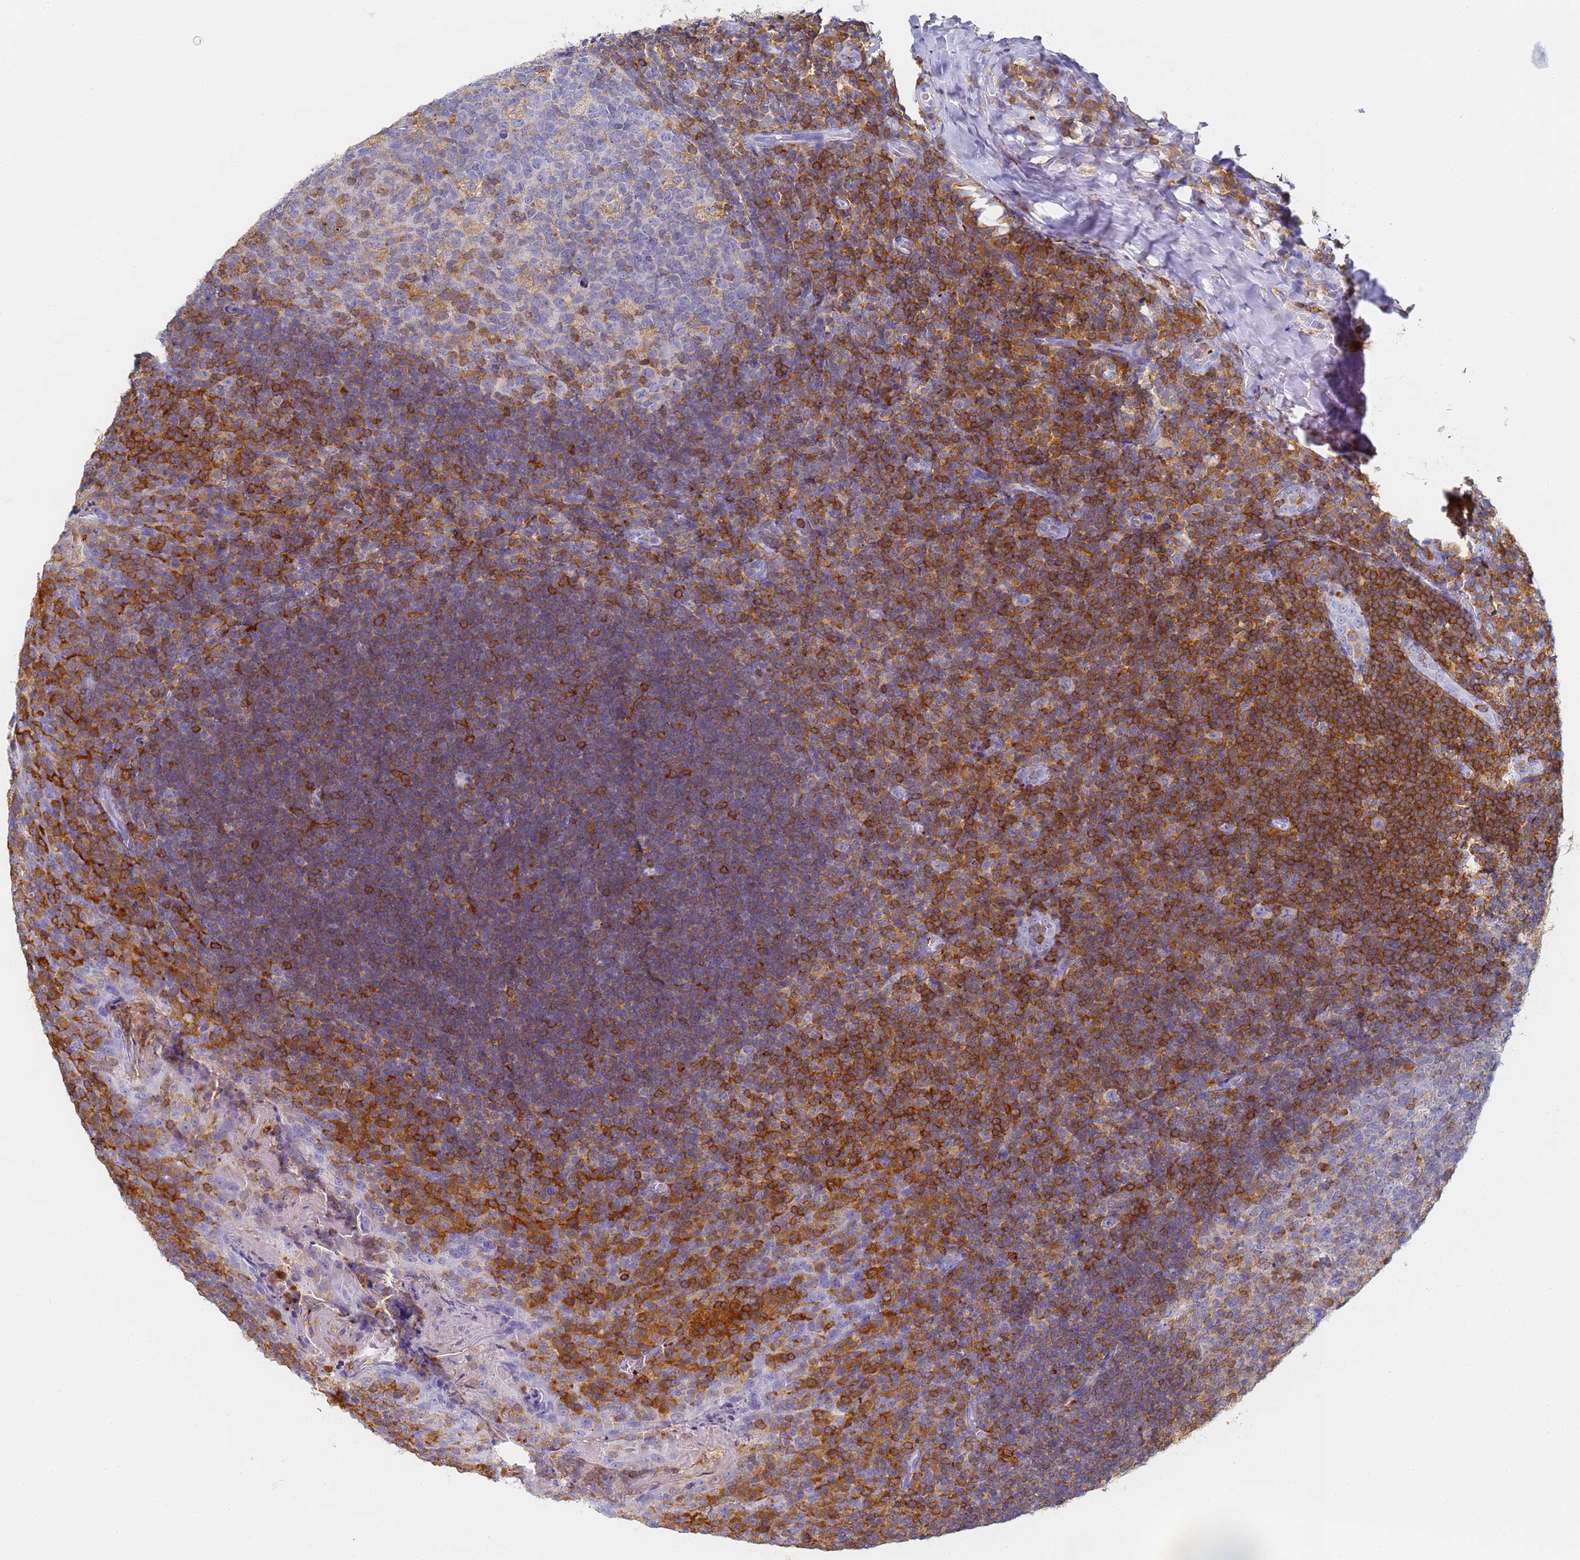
{"staining": {"intensity": "moderate", "quantity": "<25%", "location": "cytoplasmic/membranous"}, "tissue": "tonsil", "cell_type": "Germinal center cells", "image_type": "normal", "snomed": [{"axis": "morphology", "description": "Normal tissue, NOS"}, {"axis": "topography", "description": "Tonsil"}], "caption": "Protein staining displays moderate cytoplasmic/membranous staining in about <25% of germinal center cells in unremarkable tonsil.", "gene": "BIN2", "patient": {"sex": "male", "age": 17}}